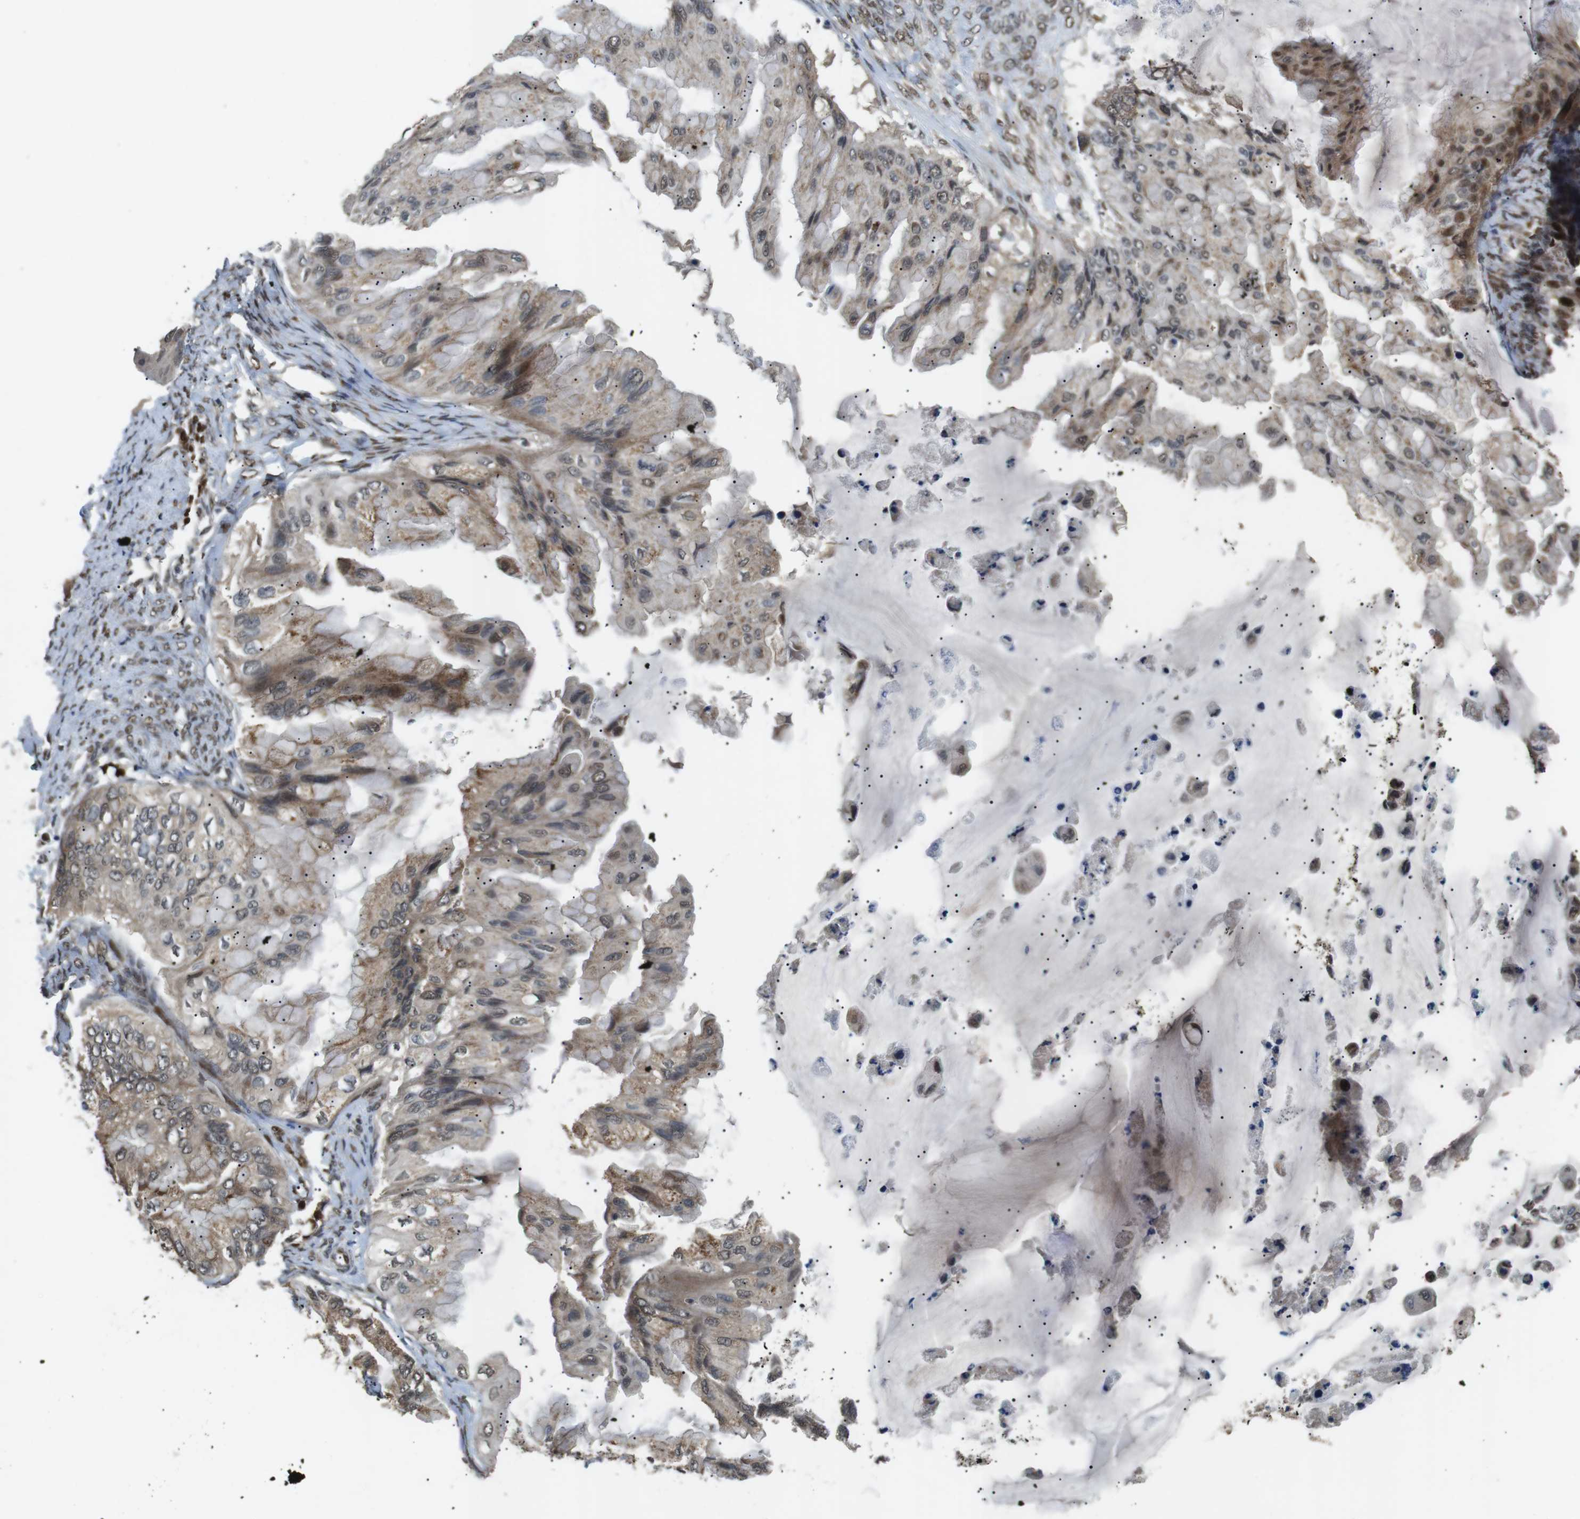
{"staining": {"intensity": "moderate", "quantity": "25%-75%", "location": "cytoplasmic/membranous,nuclear"}, "tissue": "ovarian cancer", "cell_type": "Tumor cells", "image_type": "cancer", "snomed": [{"axis": "morphology", "description": "Cystadenocarcinoma, mucinous, NOS"}, {"axis": "topography", "description": "Ovary"}], "caption": "IHC image of neoplastic tissue: human ovarian cancer (mucinous cystadenocarcinoma) stained using immunohistochemistry displays medium levels of moderate protein expression localized specifically in the cytoplasmic/membranous and nuclear of tumor cells, appearing as a cytoplasmic/membranous and nuclear brown color.", "gene": "ORAI3", "patient": {"sex": "female", "age": 61}}